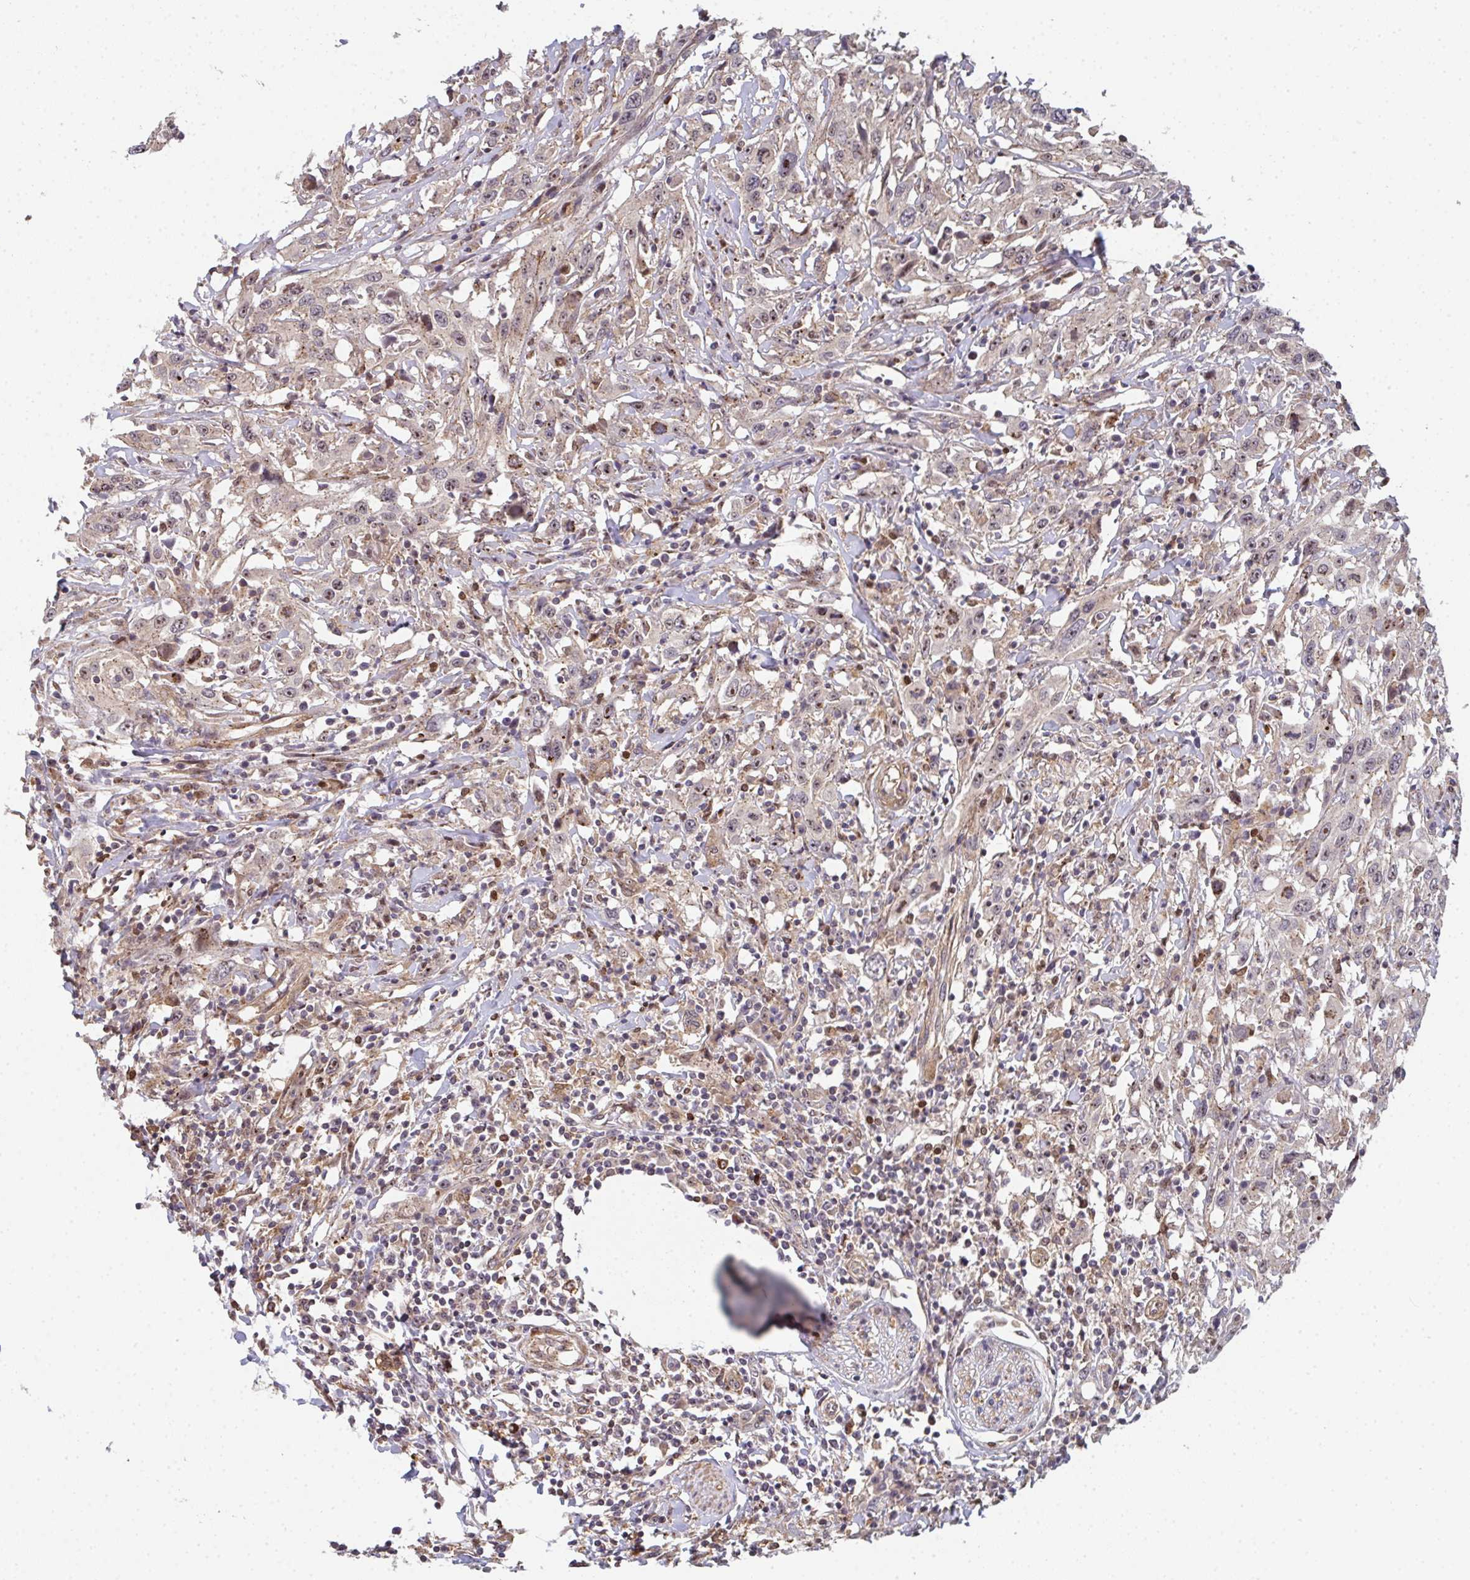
{"staining": {"intensity": "weak", "quantity": ">75%", "location": "cytoplasmic/membranous,nuclear"}, "tissue": "urothelial cancer", "cell_type": "Tumor cells", "image_type": "cancer", "snomed": [{"axis": "morphology", "description": "Urothelial carcinoma, High grade"}, {"axis": "topography", "description": "Urinary bladder"}], "caption": "A low amount of weak cytoplasmic/membranous and nuclear staining is identified in approximately >75% of tumor cells in urothelial carcinoma (high-grade) tissue. (IHC, brightfield microscopy, high magnification).", "gene": "SIMC1", "patient": {"sex": "male", "age": 61}}